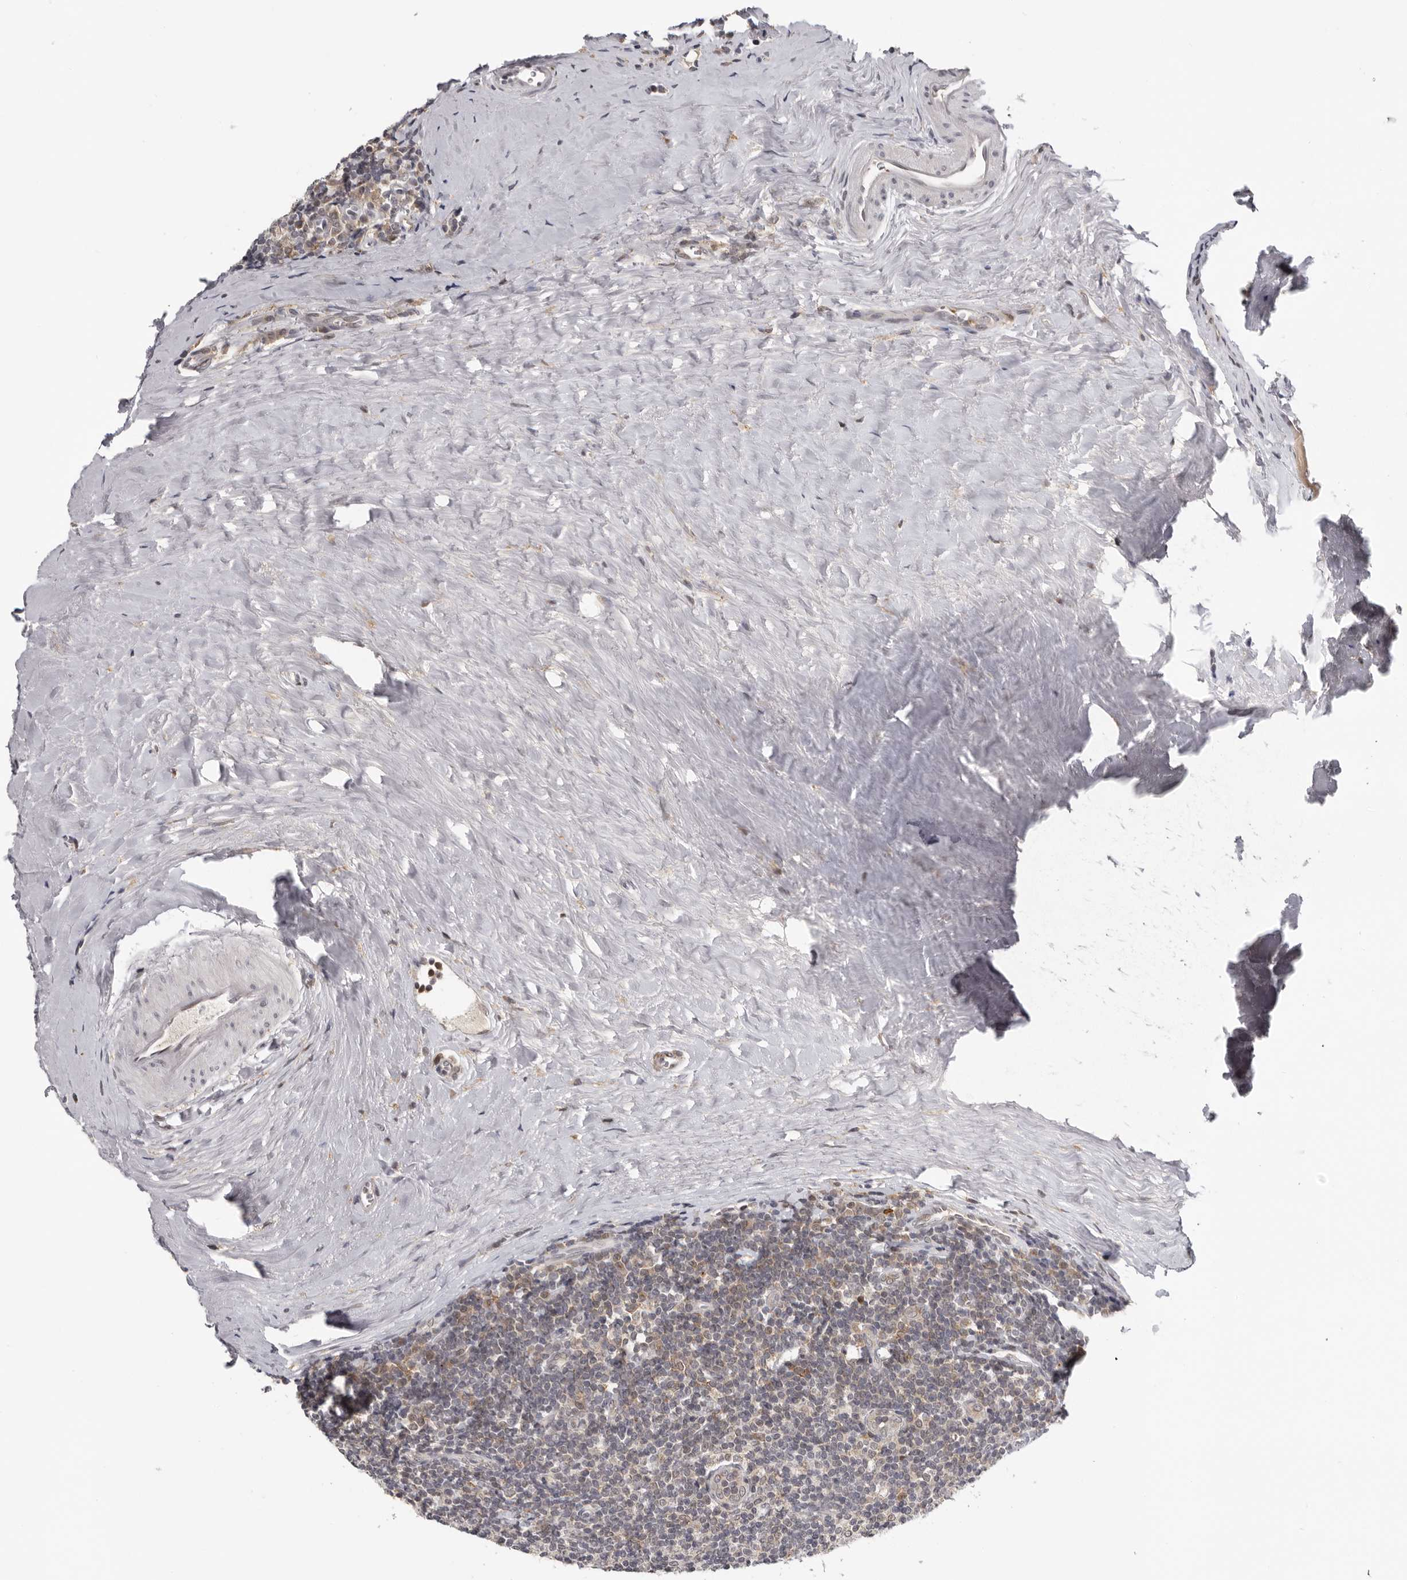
{"staining": {"intensity": "weak", "quantity": "<25%", "location": "cytoplasmic/membranous"}, "tissue": "tonsil", "cell_type": "Non-germinal center cells", "image_type": "normal", "snomed": [{"axis": "morphology", "description": "Normal tissue, NOS"}, {"axis": "topography", "description": "Tonsil"}], "caption": "High power microscopy micrograph of an immunohistochemistry photomicrograph of unremarkable tonsil, revealing no significant positivity in non-germinal center cells.", "gene": "KIF2B", "patient": {"sex": "male", "age": 27}}